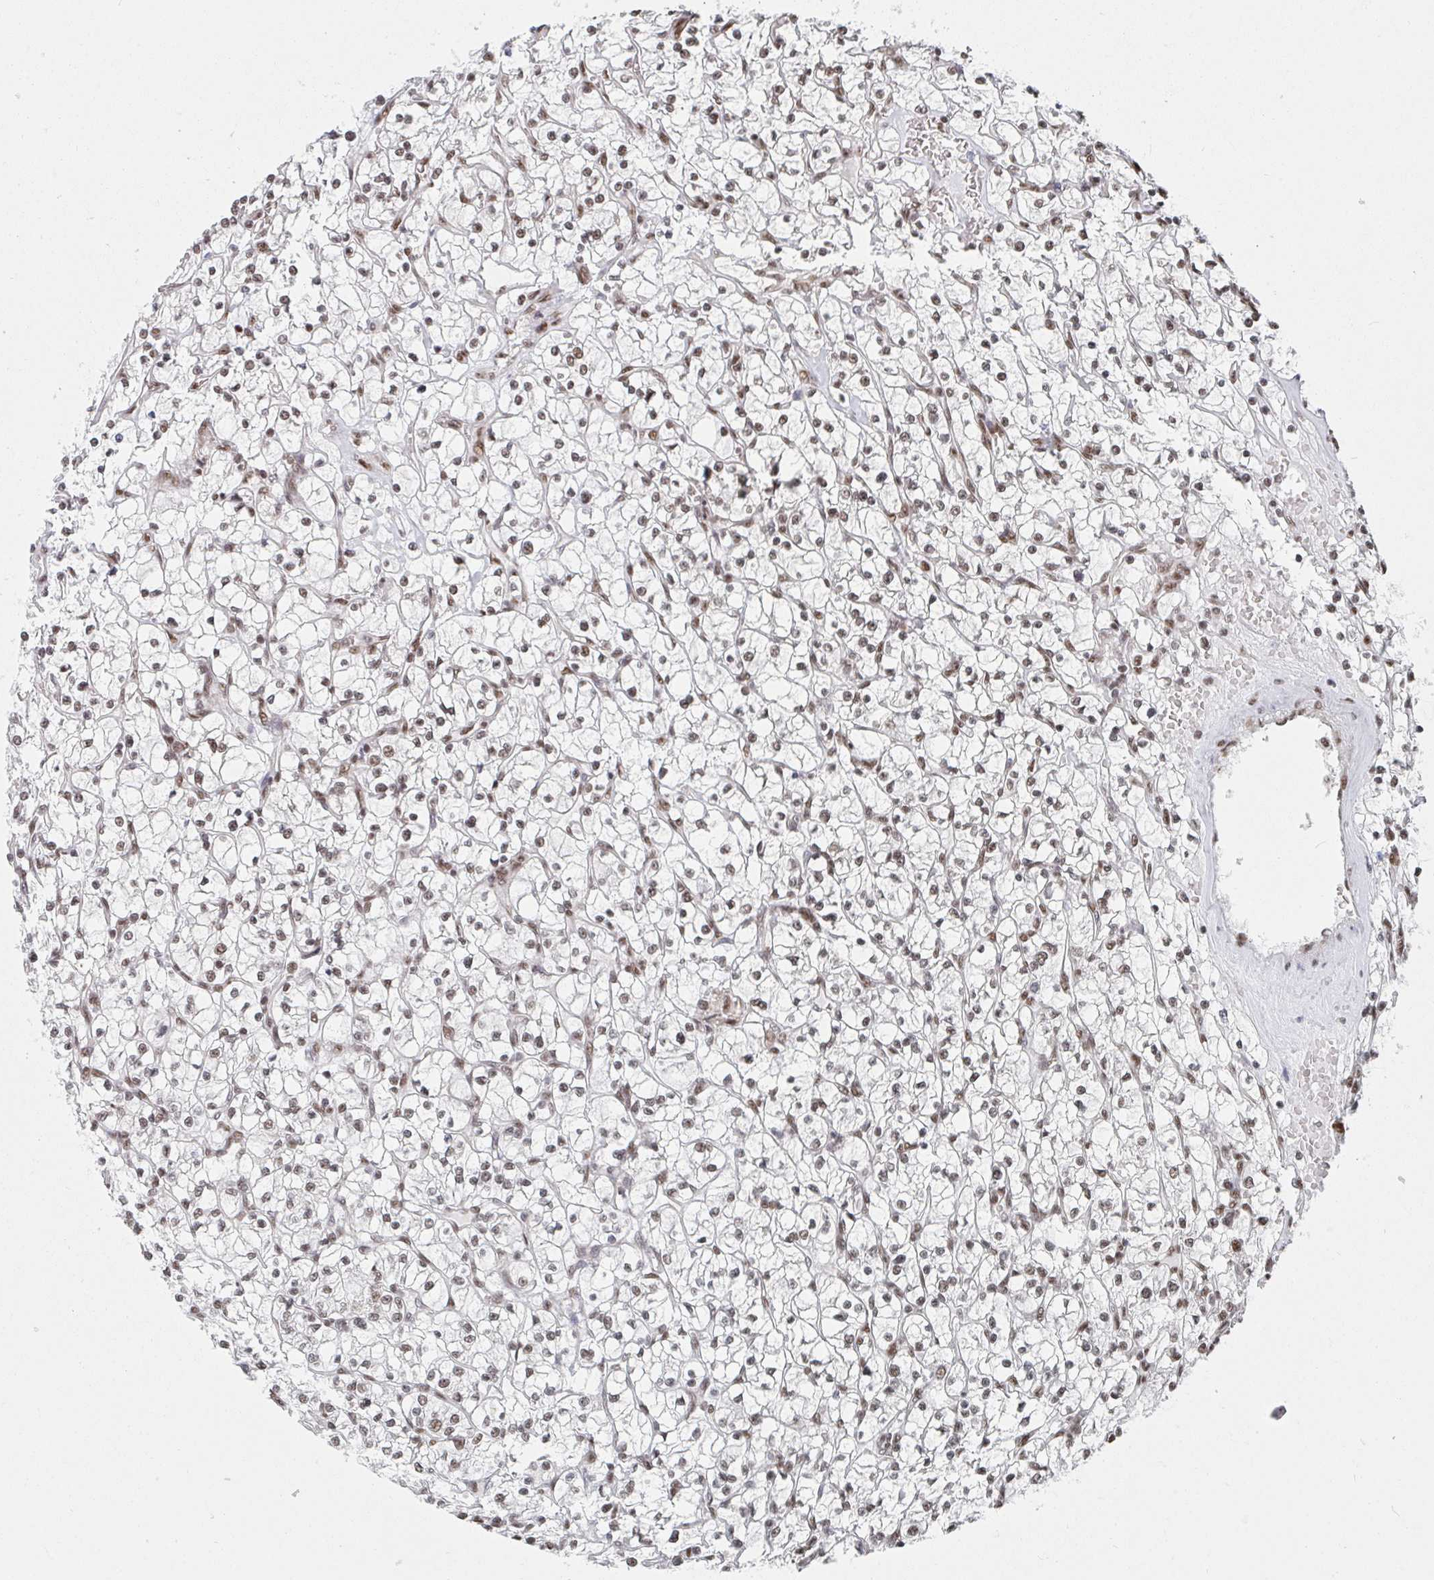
{"staining": {"intensity": "weak", "quantity": "<25%", "location": "nuclear"}, "tissue": "renal cancer", "cell_type": "Tumor cells", "image_type": "cancer", "snomed": [{"axis": "morphology", "description": "Adenocarcinoma, NOS"}, {"axis": "topography", "description": "Kidney"}], "caption": "Renal adenocarcinoma stained for a protein using IHC exhibits no positivity tumor cells.", "gene": "MBNL1", "patient": {"sex": "female", "age": 64}}